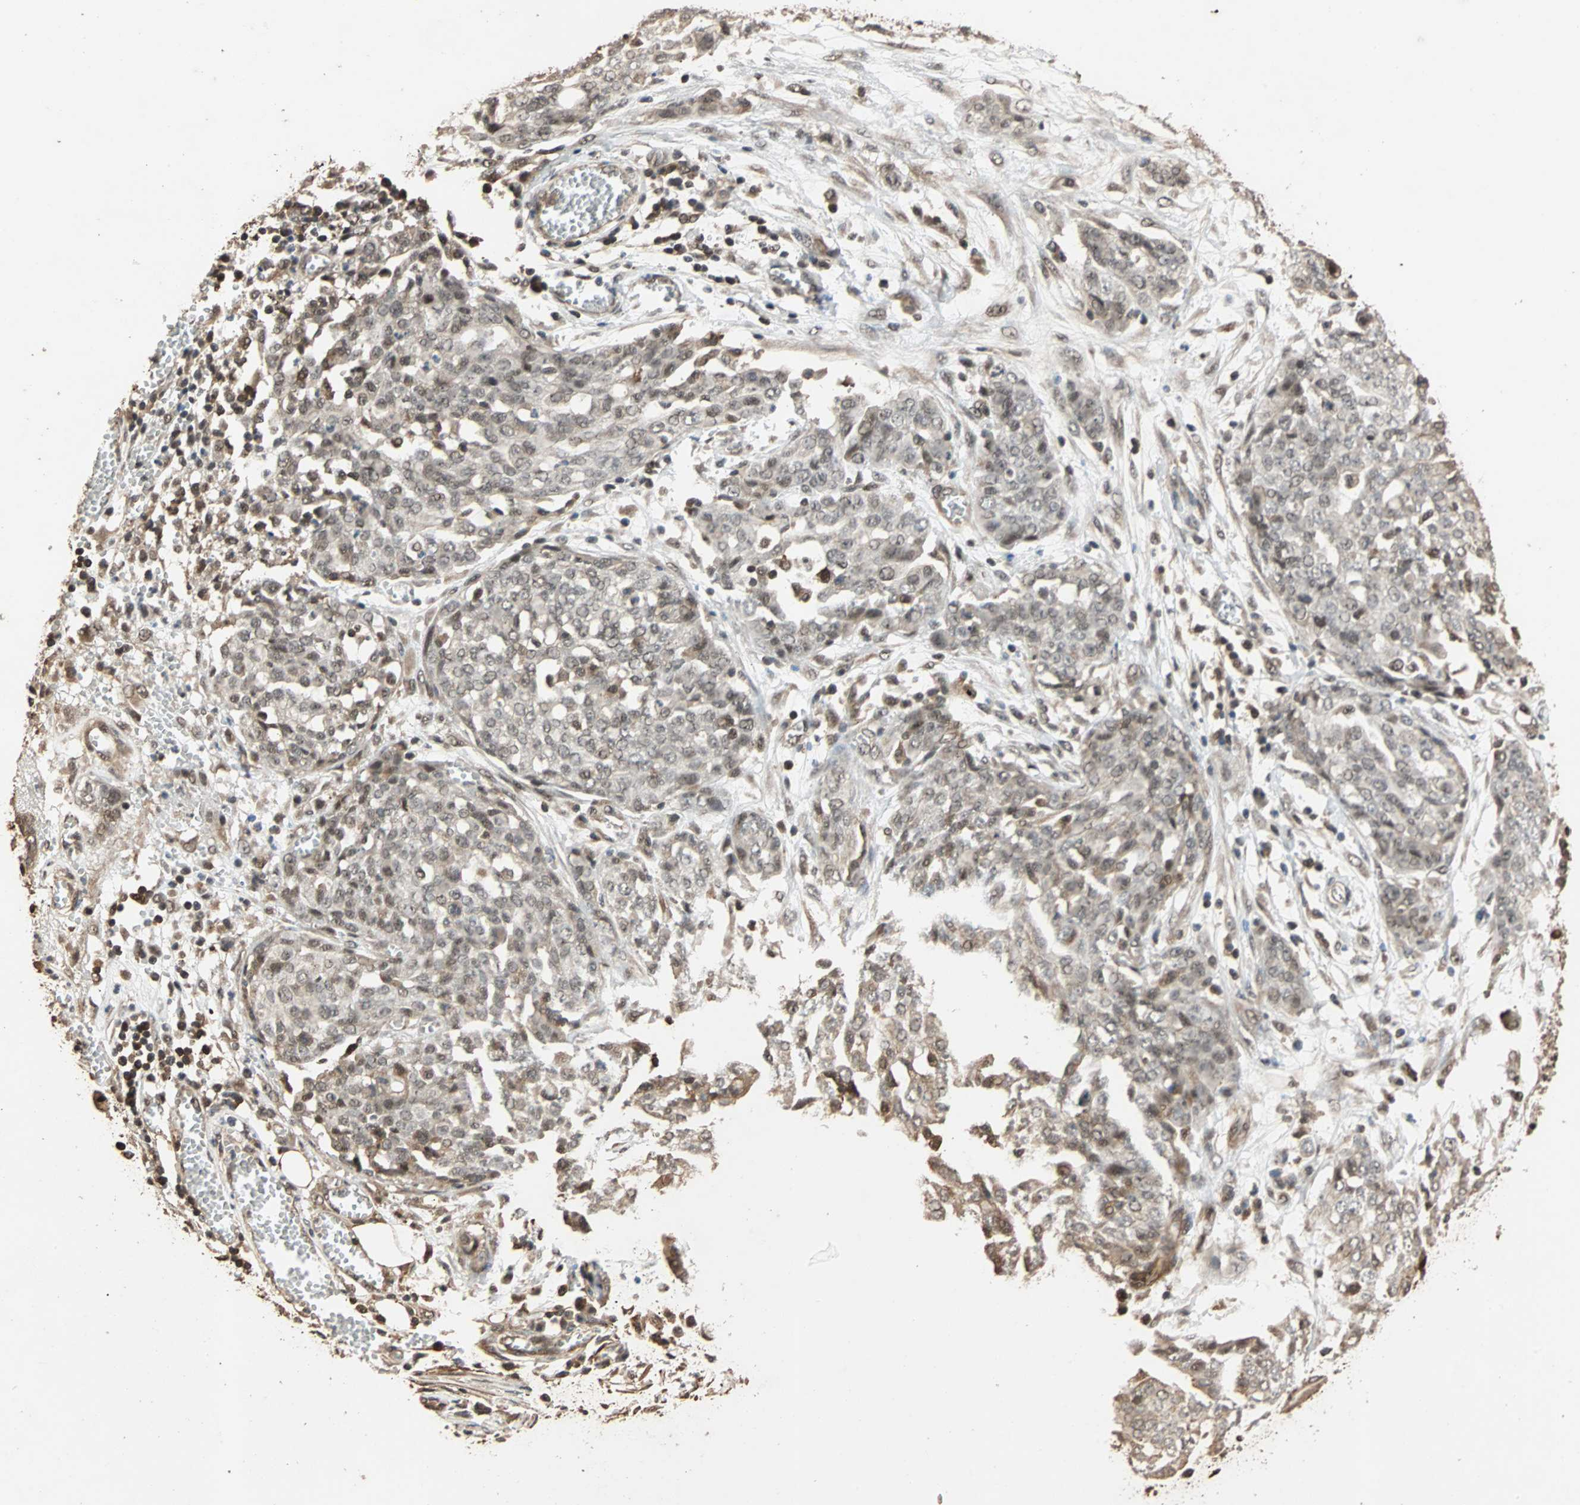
{"staining": {"intensity": "weak", "quantity": ">75%", "location": "cytoplasmic/membranous,nuclear"}, "tissue": "ovarian cancer", "cell_type": "Tumor cells", "image_type": "cancer", "snomed": [{"axis": "morphology", "description": "Cystadenocarcinoma, serous, NOS"}, {"axis": "topography", "description": "Soft tissue"}, {"axis": "topography", "description": "Ovary"}], "caption": "A photomicrograph of ovarian cancer stained for a protein exhibits weak cytoplasmic/membranous and nuclear brown staining in tumor cells. (Brightfield microscopy of DAB IHC at high magnification).", "gene": "CDC5L", "patient": {"sex": "female", "age": 57}}